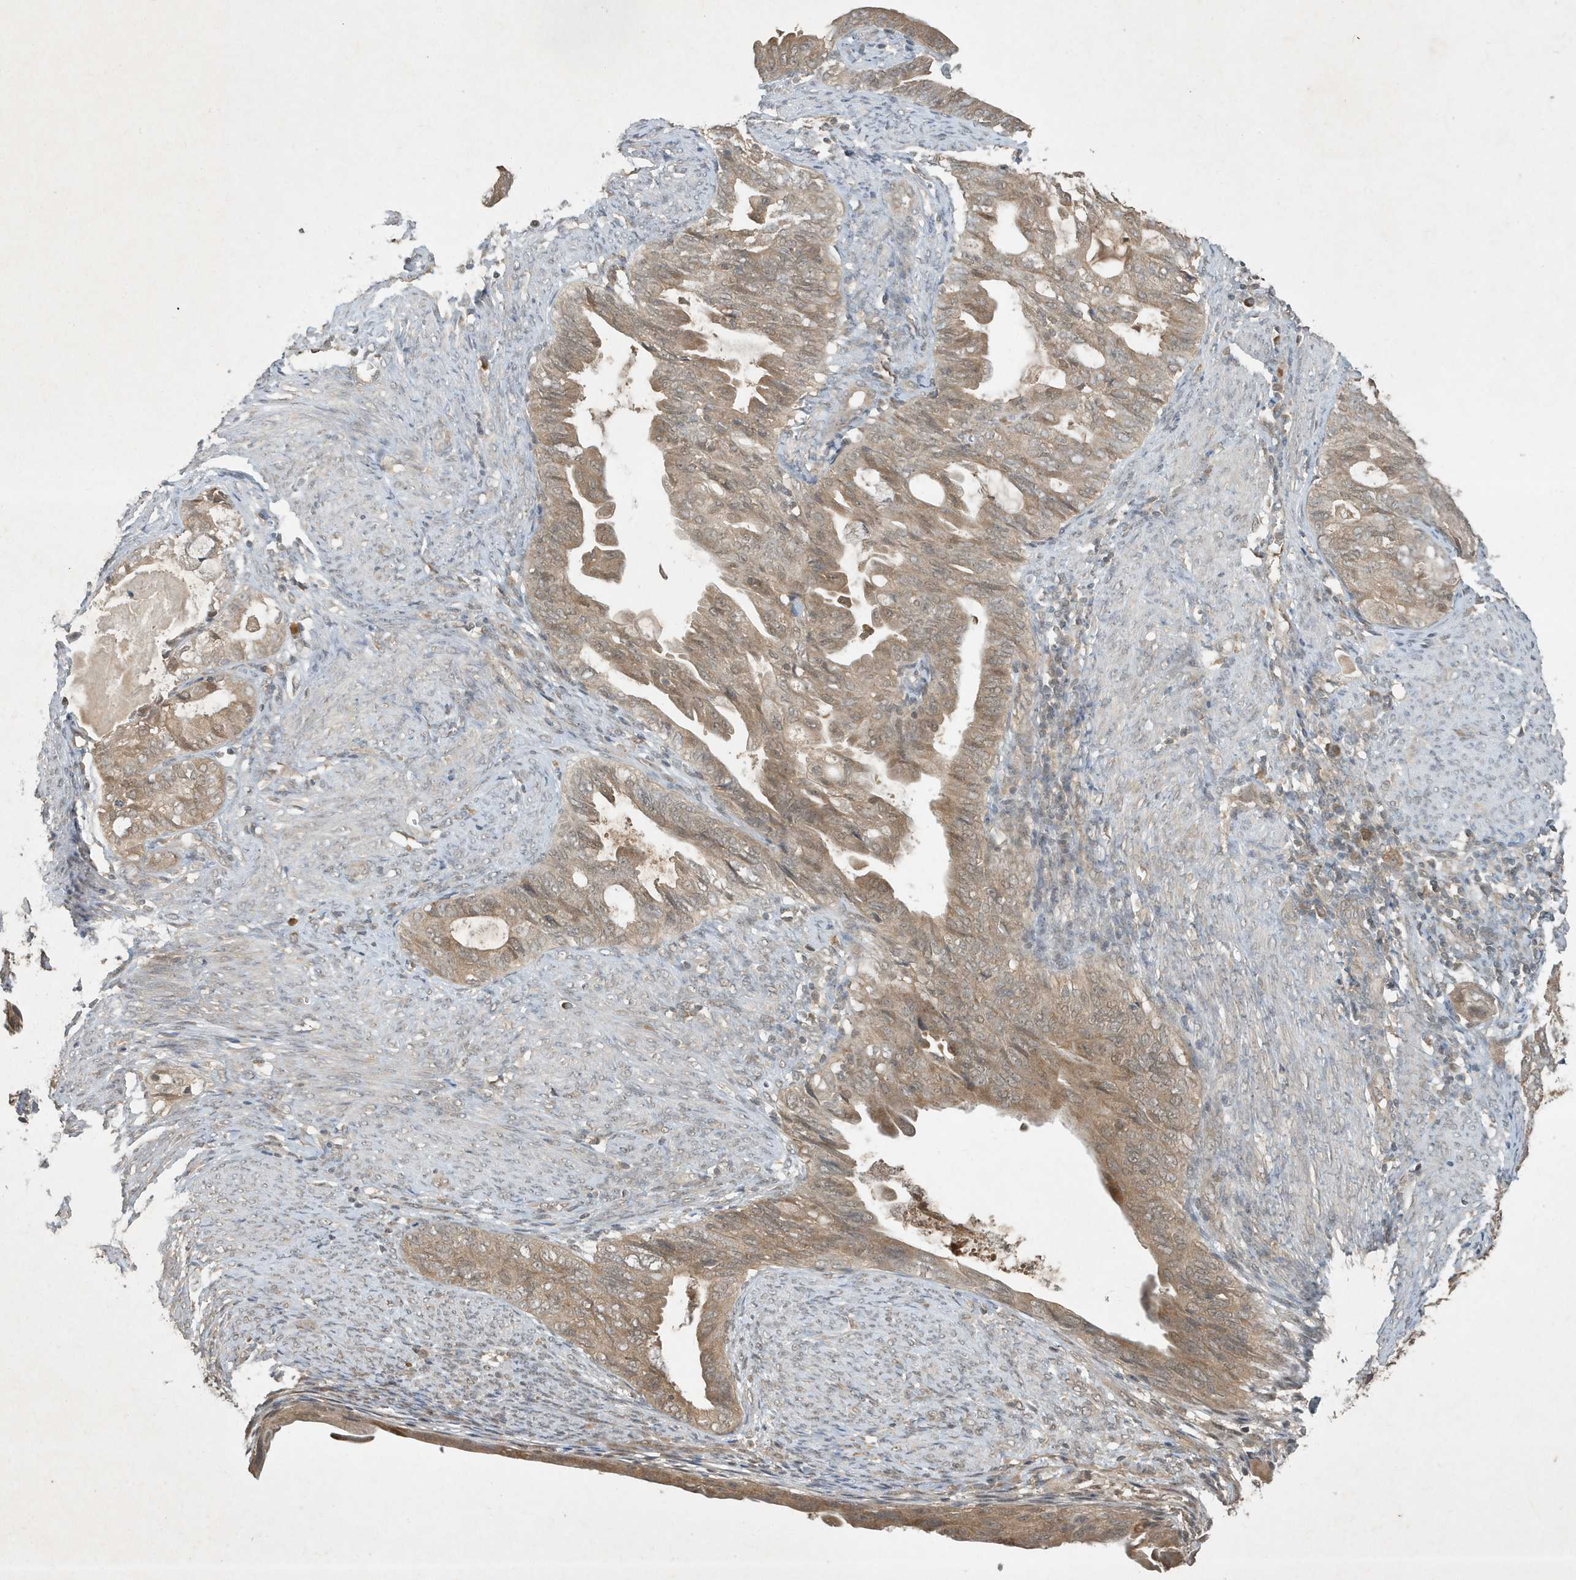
{"staining": {"intensity": "moderate", "quantity": ">75%", "location": "cytoplasmic/membranous"}, "tissue": "endometrial cancer", "cell_type": "Tumor cells", "image_type": "cancer", "snomed": [{"axis": "morphology", "description": "Adenocarcinoma, NOS"}, {"axis": "topography", "description": "Endometrium"}], "caption": "Immunohistochemistry (IHC) photomicrograph of endometrial cancer (adenocarcinoma) stained for a protein (brown), which shows medium levels of moderate cytoplasmic/membranous staining in approximately >75% of tumor cells.", "gene": "ABCB9", "patient": {"sex": "female", "age": 86}}